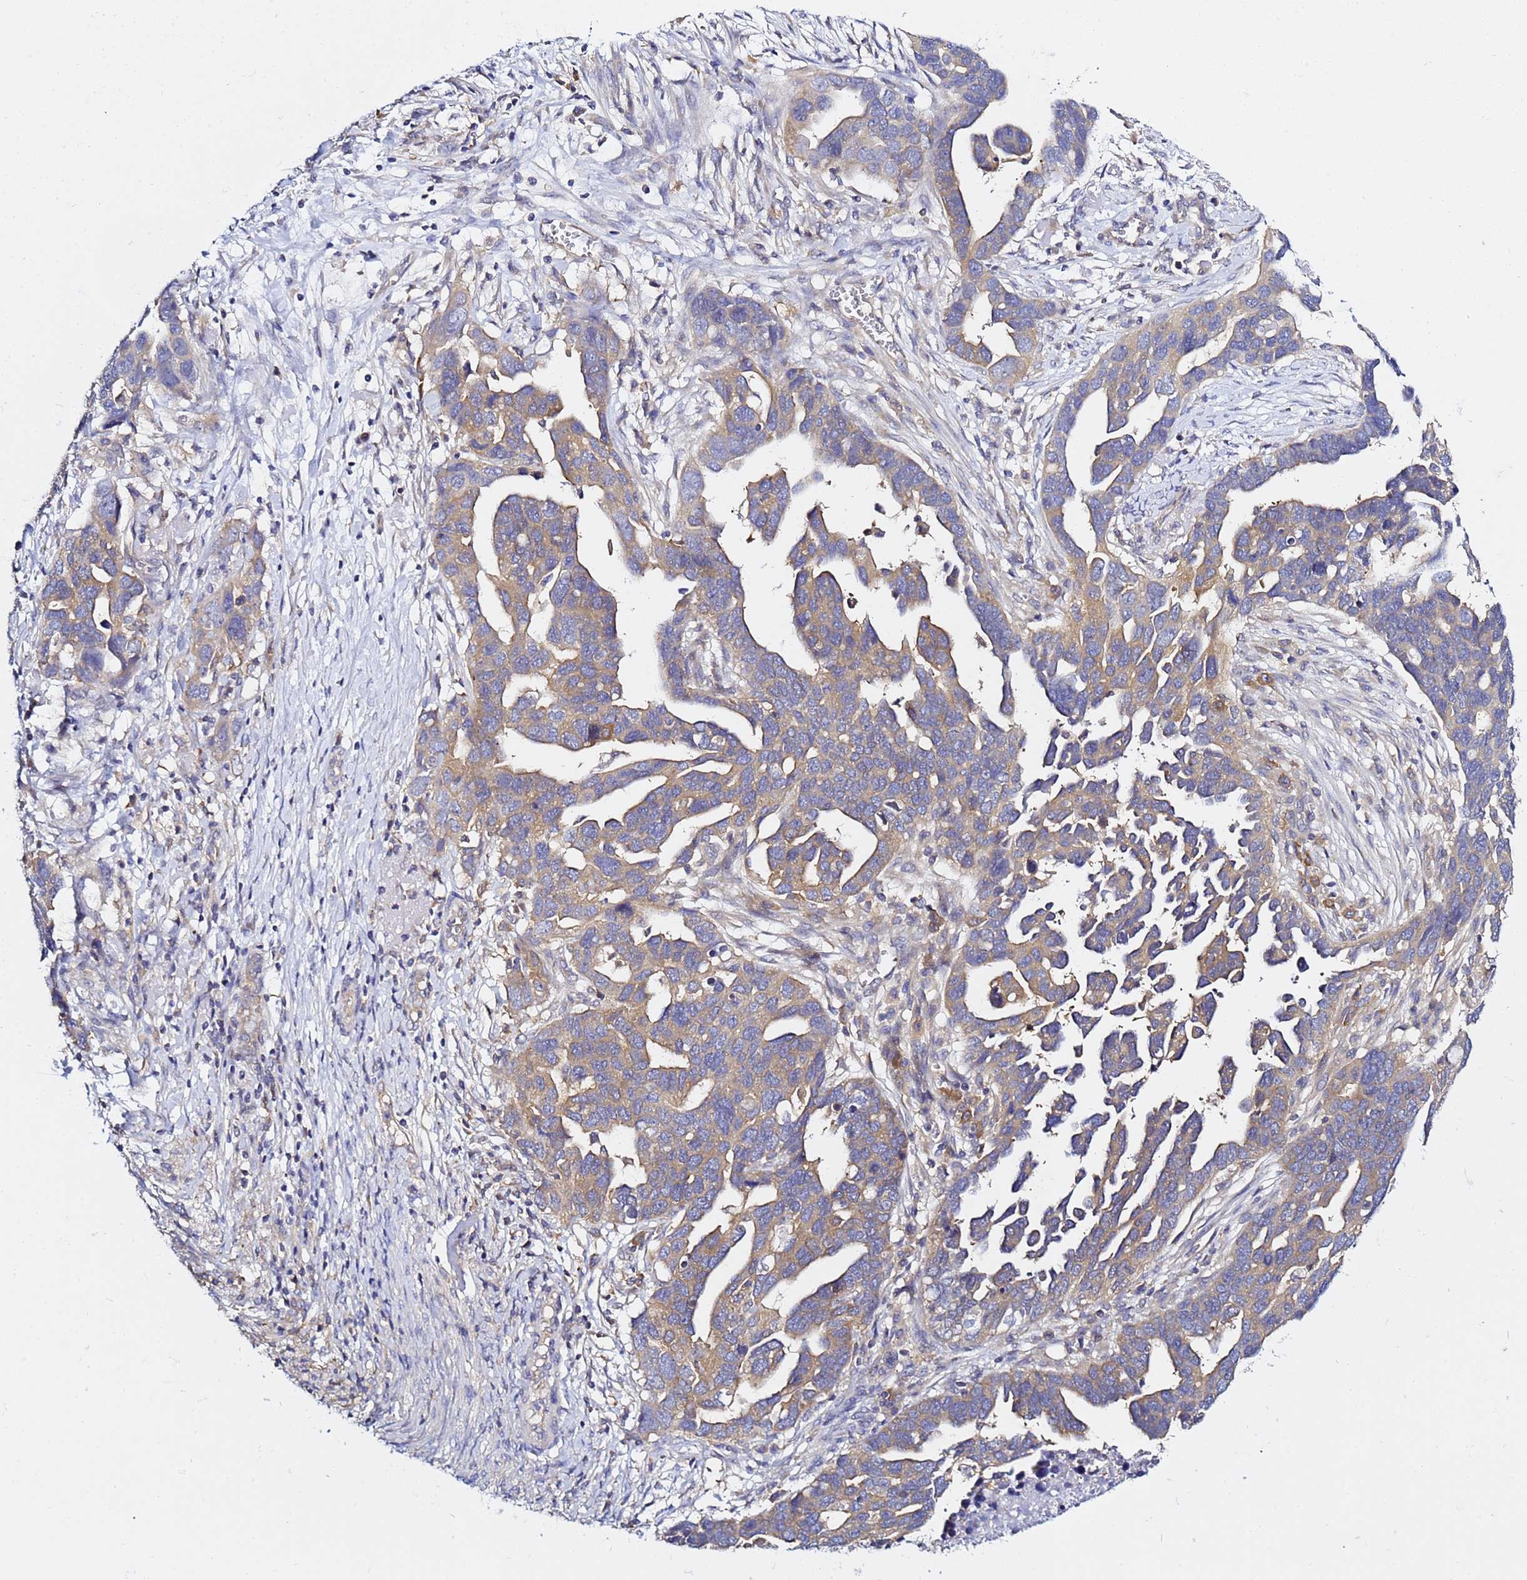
{"staining": {"intensity": "weak", "quantity": ">75%", "location": "cytoplasmic/membranous"}, "tissue": "ovarian cancer", "cell_type": "Tumor cells", "image_type": "cancer", "snomed": [{"axis": "morphology", "description": "Cystadenocarcinoma, serous, NOS"}, {"axis": "topography", "description": "Ovary"}], "caption": "This is an image of IHC staining of ovarian cancer (serous cystadenocarcinoma), which shows weak expression in the cytoplasmic/membranous of tumor cells.", "gene": "LENG1", "patient": {"sex": "female", "age": 54}}